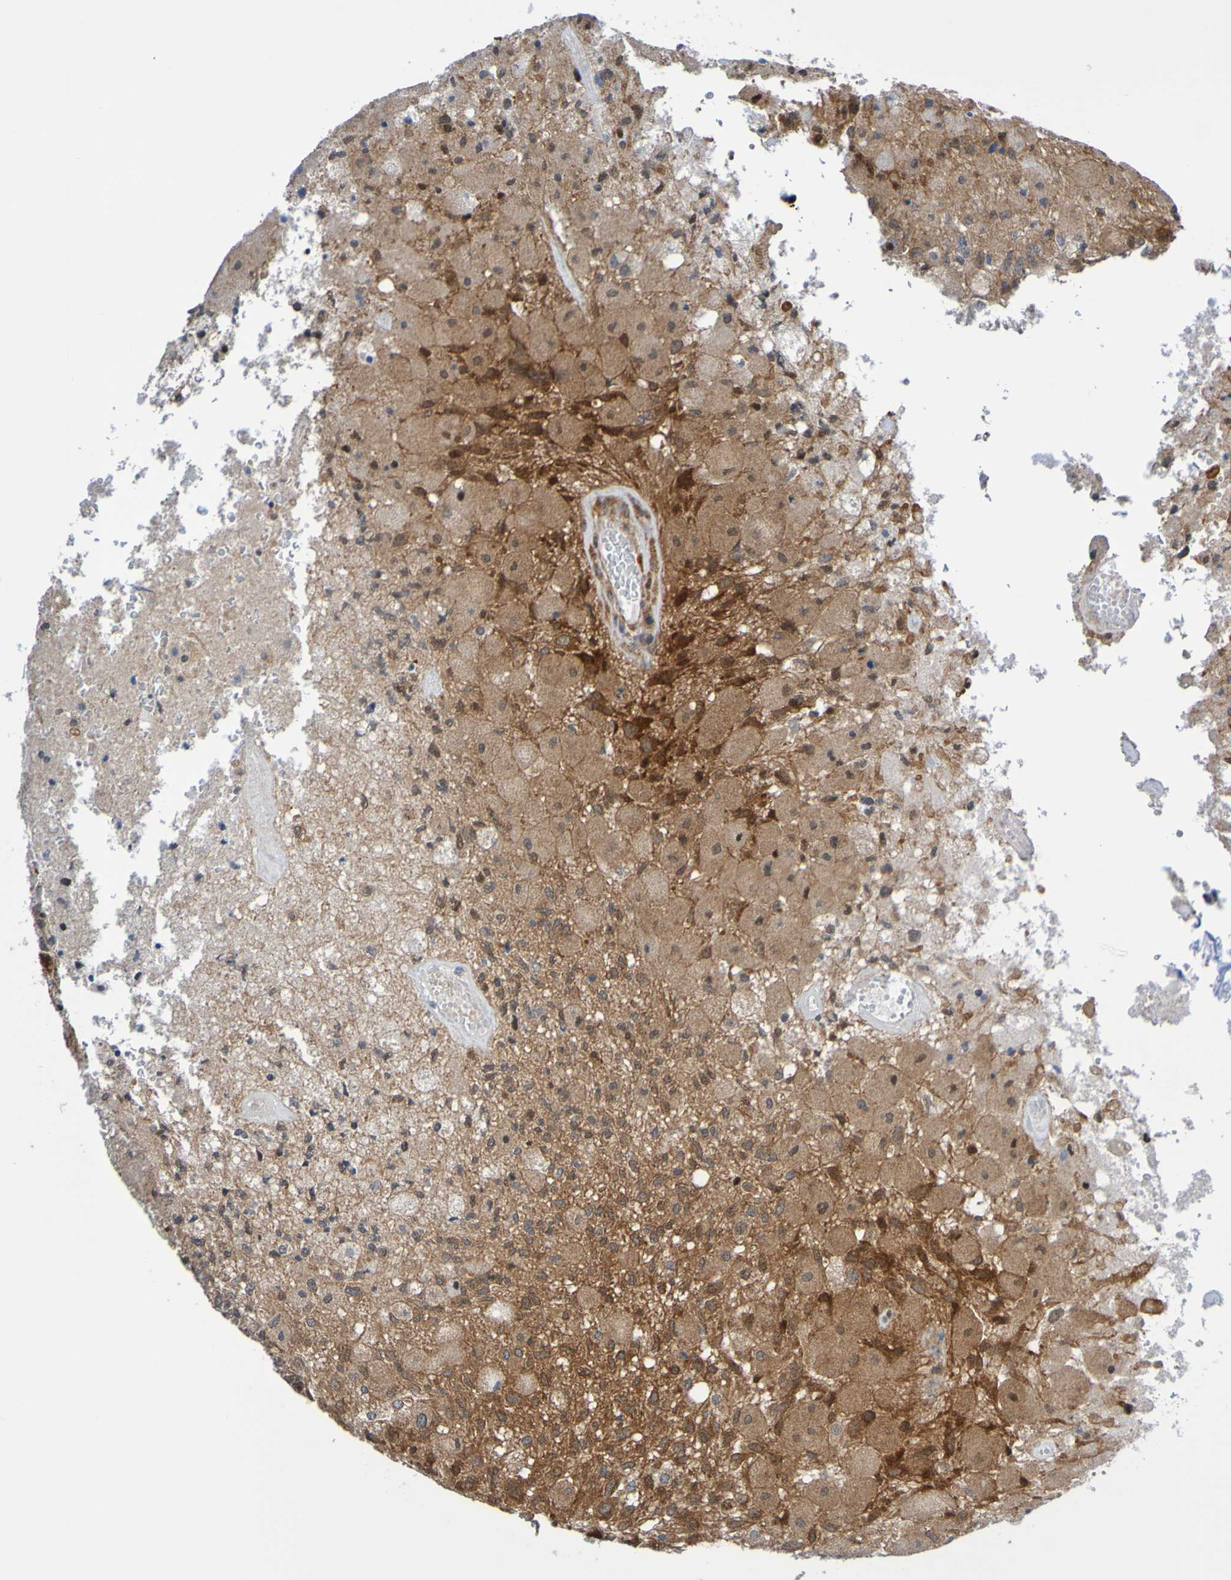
{"staining": {"intensity": "moderate", "quantity": ">75%", "location": "cytoplasmic/membranous"}, "tissue": "glioma", "cell_type": "Tumor cells", "image_type": "cancer", "snomed": [{"axis": "morphology", "description": "Normal tissue, NOS"}, {"axis": "morphology", "description": "Glioma, malignant, High grade"}, {"axis": "topography", "description": "Cerebral cortex"}], "caption": "Malignant glioma (high-grade) tissue displays moderate cytoplasmic/membranous positivity in about >75% of tumor cells", "gene": "ATIC", "patient": {"sex": "male", "age": 77}}